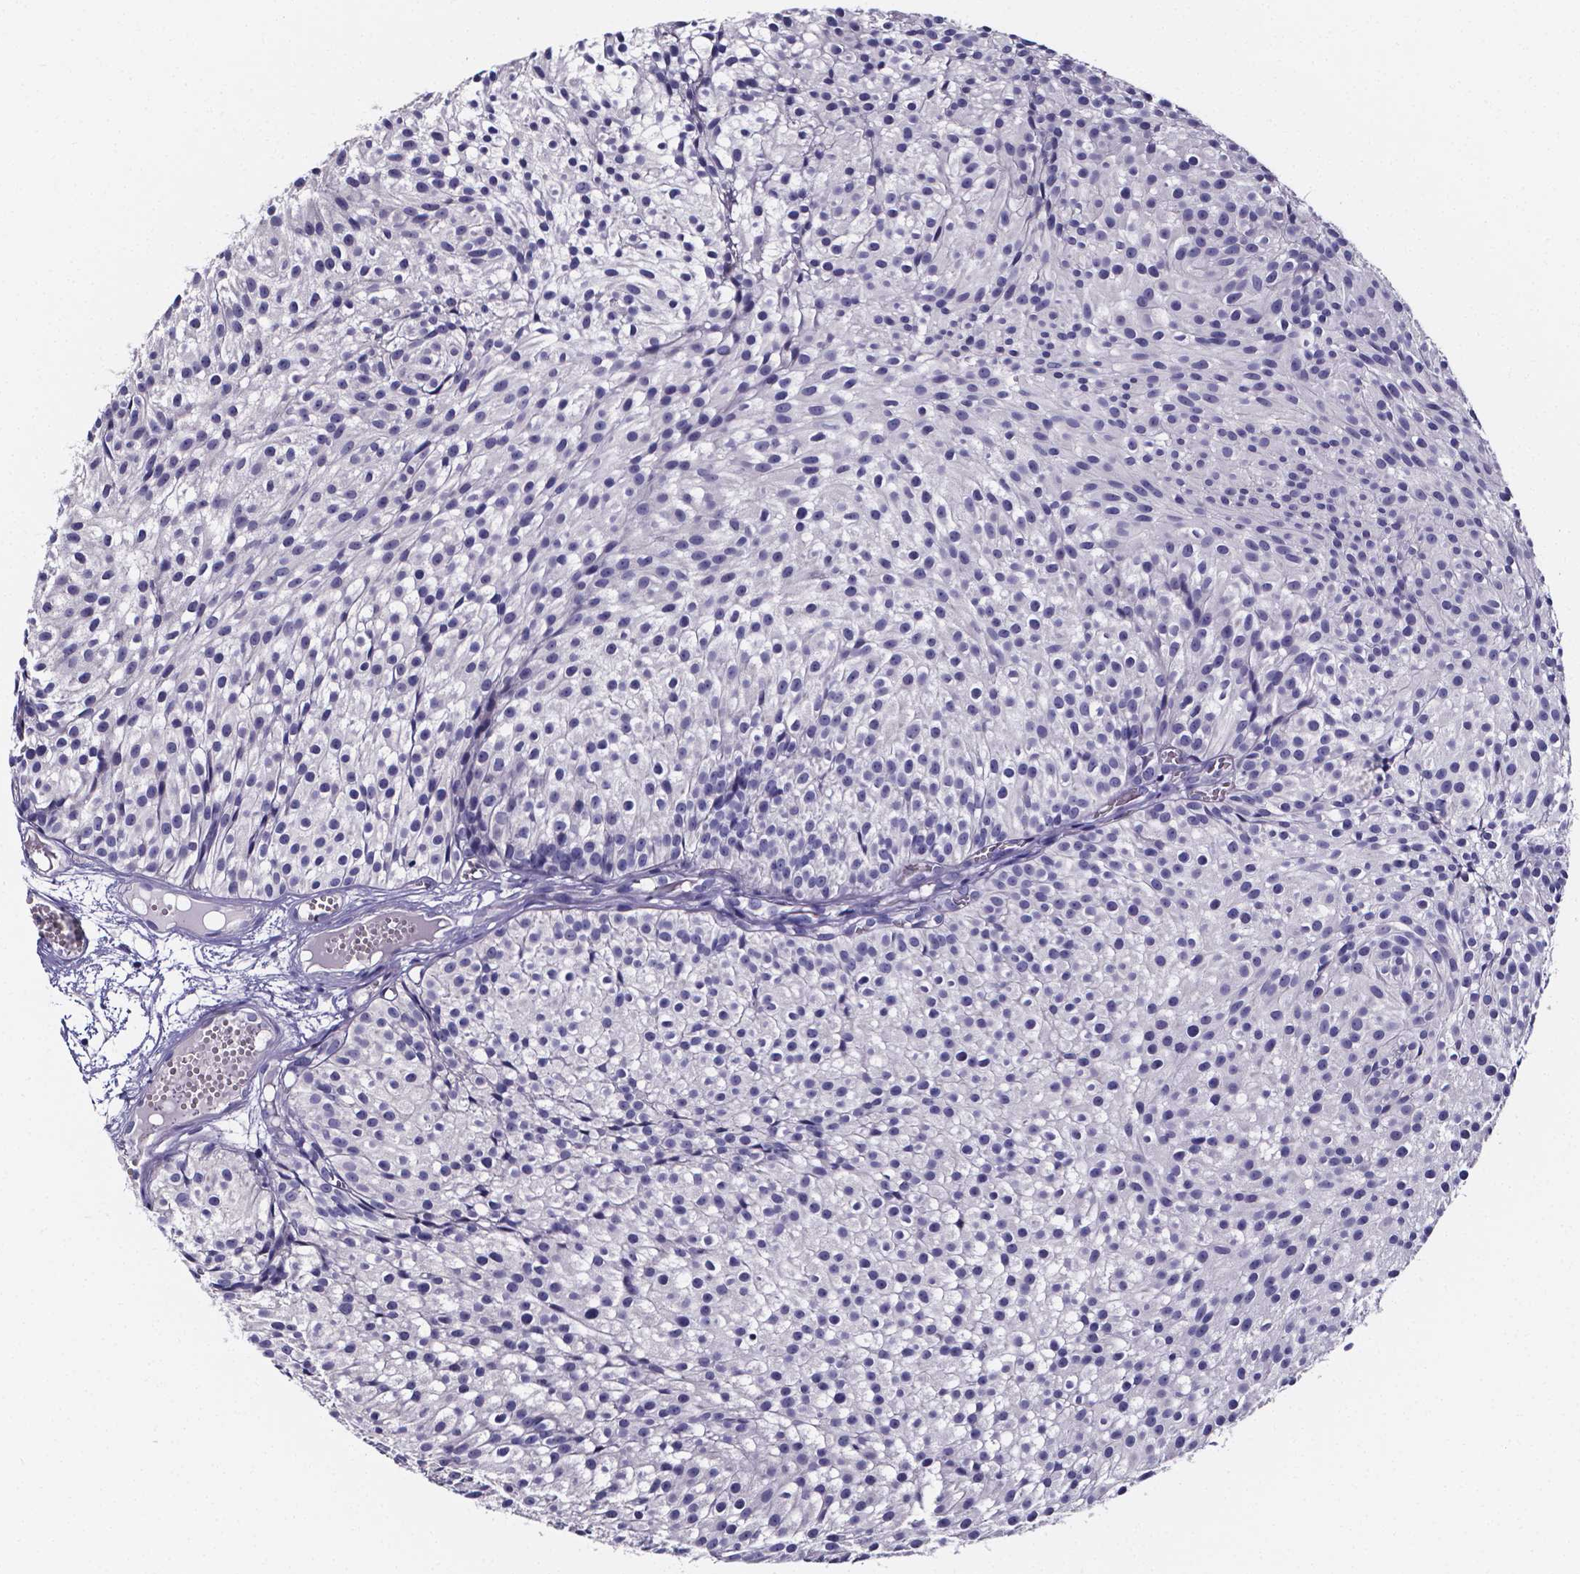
{"staining": {"intensity": "negative", "quantity": "none", "location": "none"}, "tissue": "urothelial cancer", "cell_type": "Tumor cells", "image_type": "cancer", "snomed": [{"axis": "morphology", "description": "Urothelial carcinoma, Low grade"}, {"axis": "topography", "description": "Urinary bladder"}], "caption": "An image of urothelial cancer stained for a protein demonstrates no brown staining in tumor cells. (Stains: DAB (3,3'-diaminobenzidine) IHC with hematoxylin counter stain, Microscopy: brightfield microscopy at high magnification).", "gene": "IZUMO1", "patient": {"sex": "male", "age": 63}}